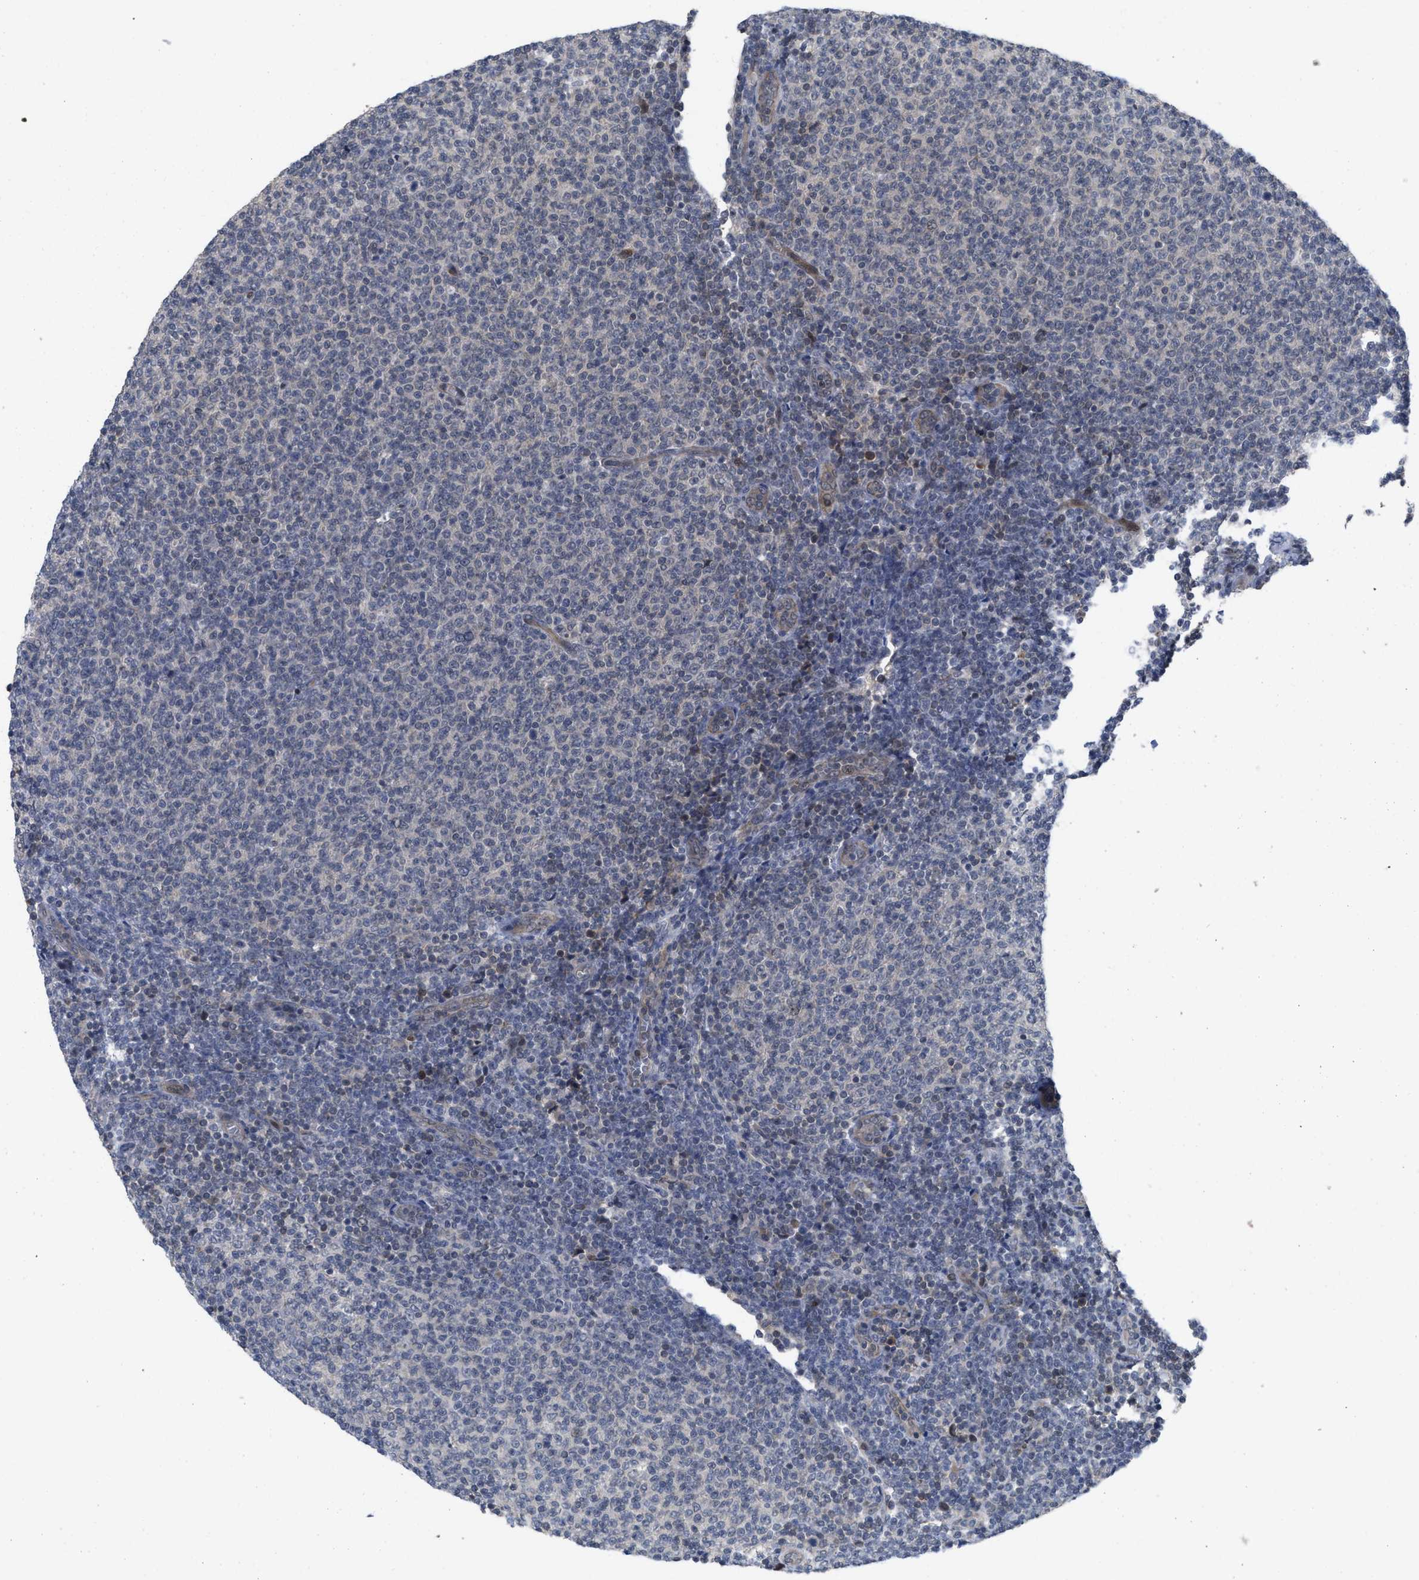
{"staining": {"intensity": "negative", "quantity": "none", "location": "none"}, "tissue": "lymphoma", "cell_type": "Tumor cells", "image_type": "cancer", "snomed": [{"axis": "morphology", "description": "Malignant lymphoma, non-Hodgkin's type, Low grade"}, {"axis": "topography", "description": "Lymph node"}], "caption": "Malignant lymphoma, non-Hodgkin's type (low-grade) was stained to show a protein in brown. There is no significant staining in tumor cells. (Immunohistochemistry (ihc), brightfield microscopy, high magnification).", "gene": "LDAF1", "patient": {"sex": "male", "age": 66}}